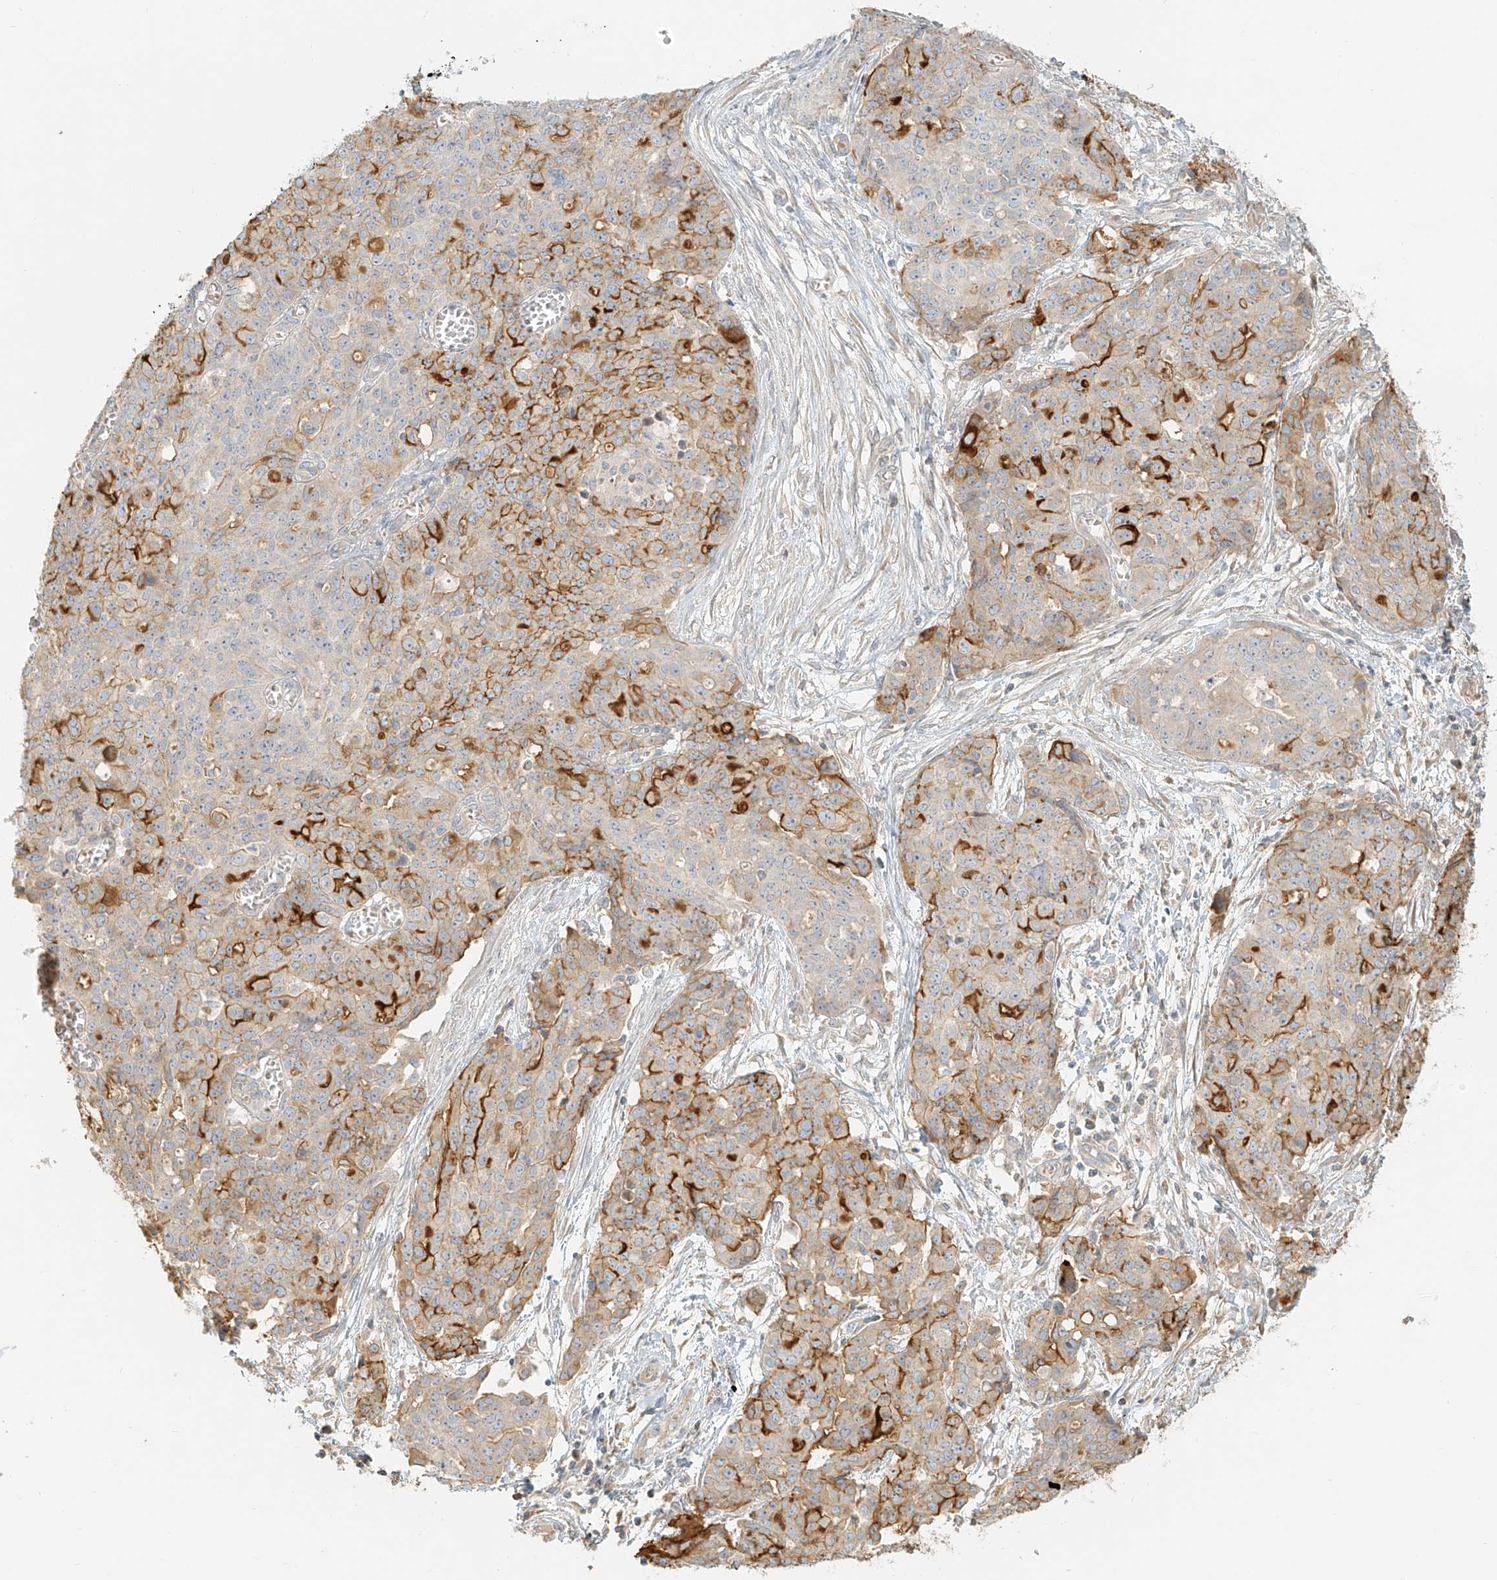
{"staining": {"intensity": "moderate", "quantity": "25%-75%", "location": "cytoplasmic/membranous"}, "tissue": "ovarian cancer", "cell_type": "Tumor cells", "image_type": "cancer", "snomed": [{"axis": "morphology", "description": "Cystadenocarcinoma, serous, NOS"}, {"axis": "topography", "description": "Soft tissue"}, {"axis": "topography", "description": "Ovary"}], "caption": "Brown immunohistochemical staining in ovarian serous cystadenocarcinoma displays moderate cytoplasmic/membranous staining in approximately 25%-75% of tumor cells. (DAB IHC with brightfield microscopy, high magnification).", "gene": "UPK1B", "patient": {"sex": "female", "age": 57}}